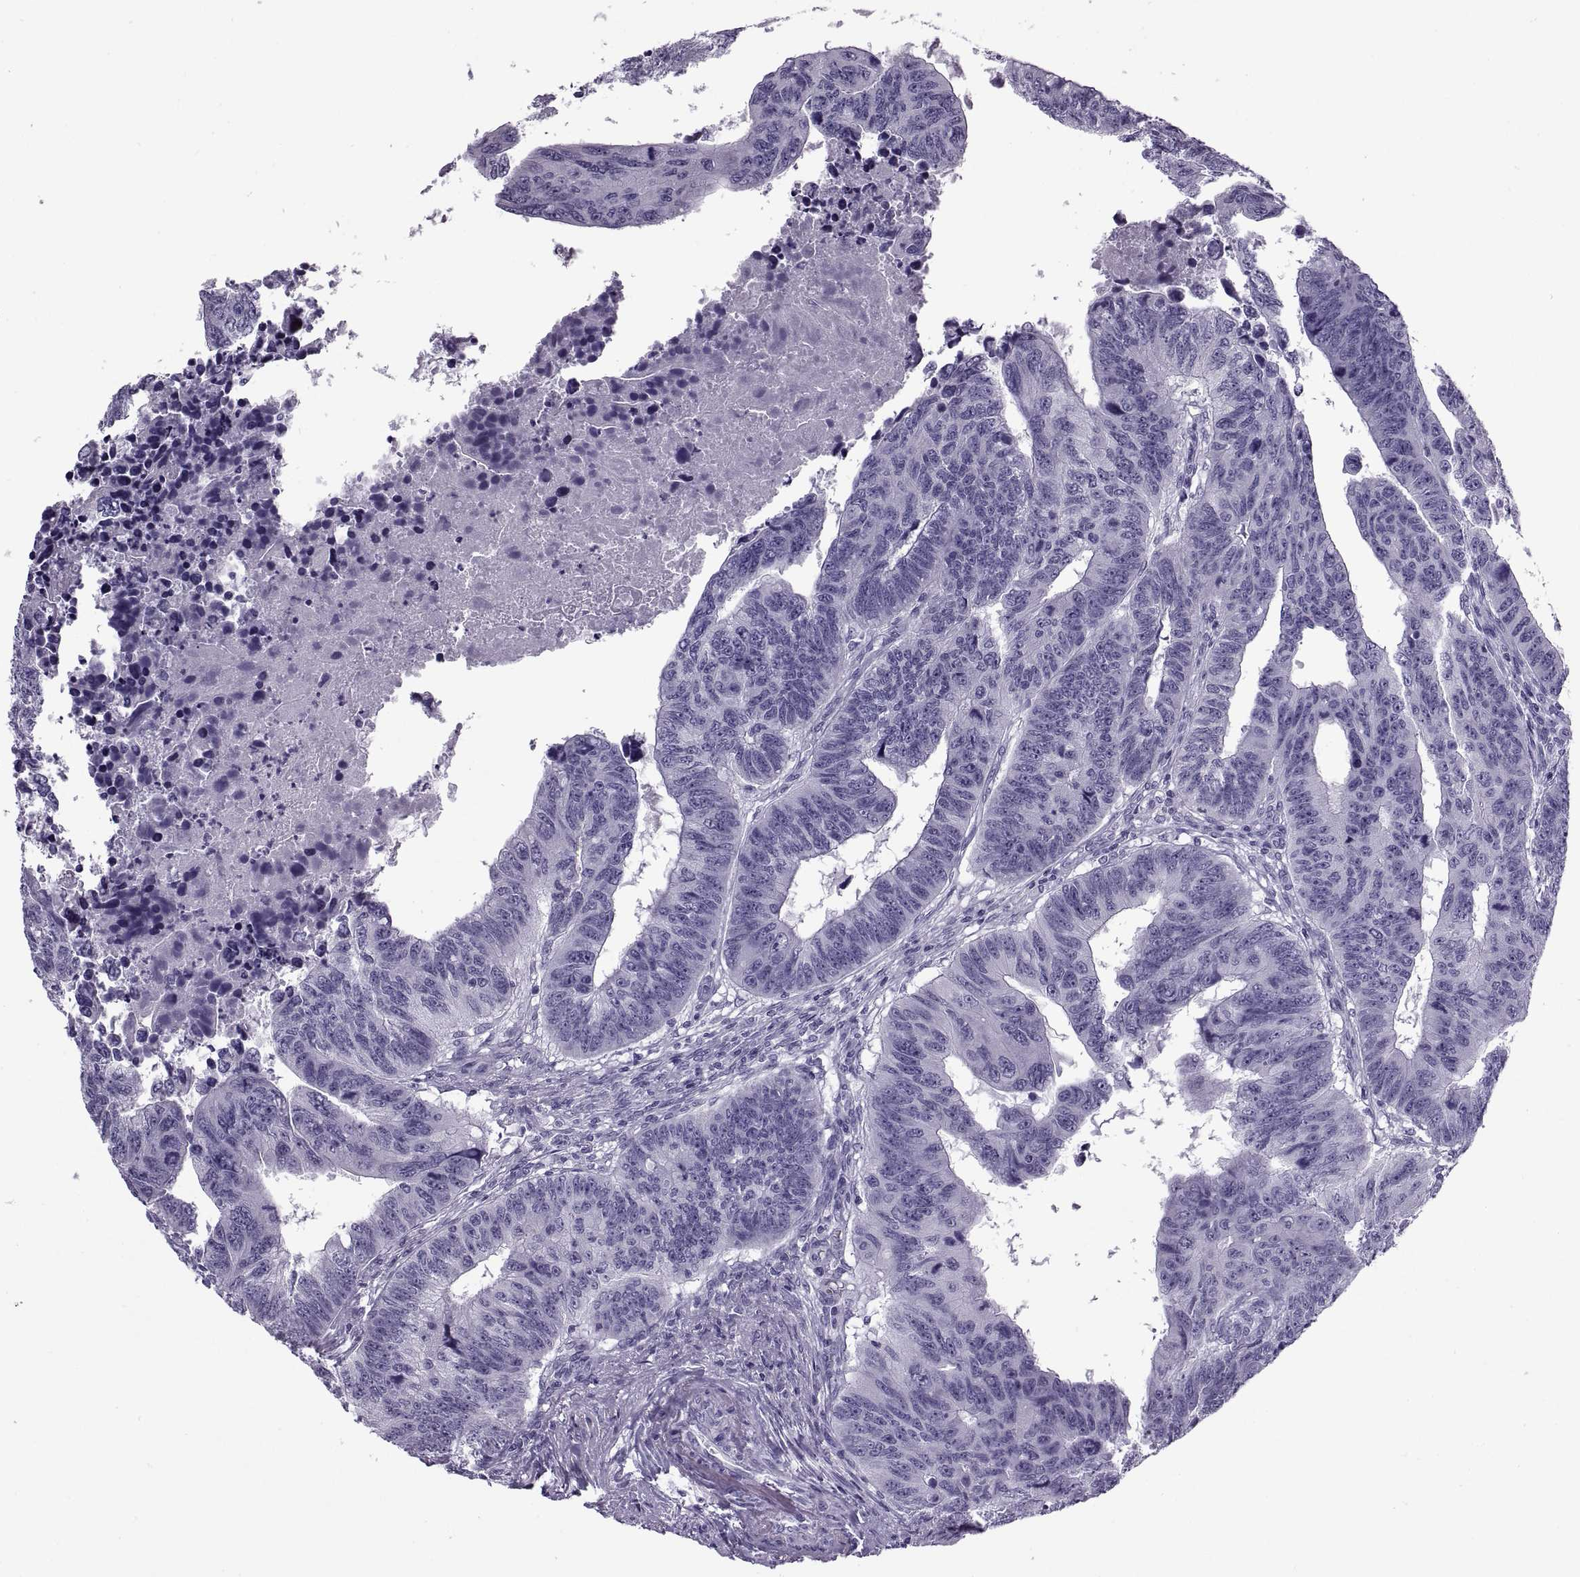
{"staining": {"intensity": "negative", "quantity": "none", "location": "none"}, "tissue": "colorectal cancer", "cell_type": "Tumor cells", "image_type": "cancer", "snomed": [{"axis": "morphology", "description": "Adenocarcinoma, NOS"}, {"axis": "topography", "description": "Rectum"}], "caption": "Colorectal cancer stained for a protein using IHC demonstrates no positivity tumor cells.", "gene": "RLBP1", "patient": {"sex": "female", "age": 85}}